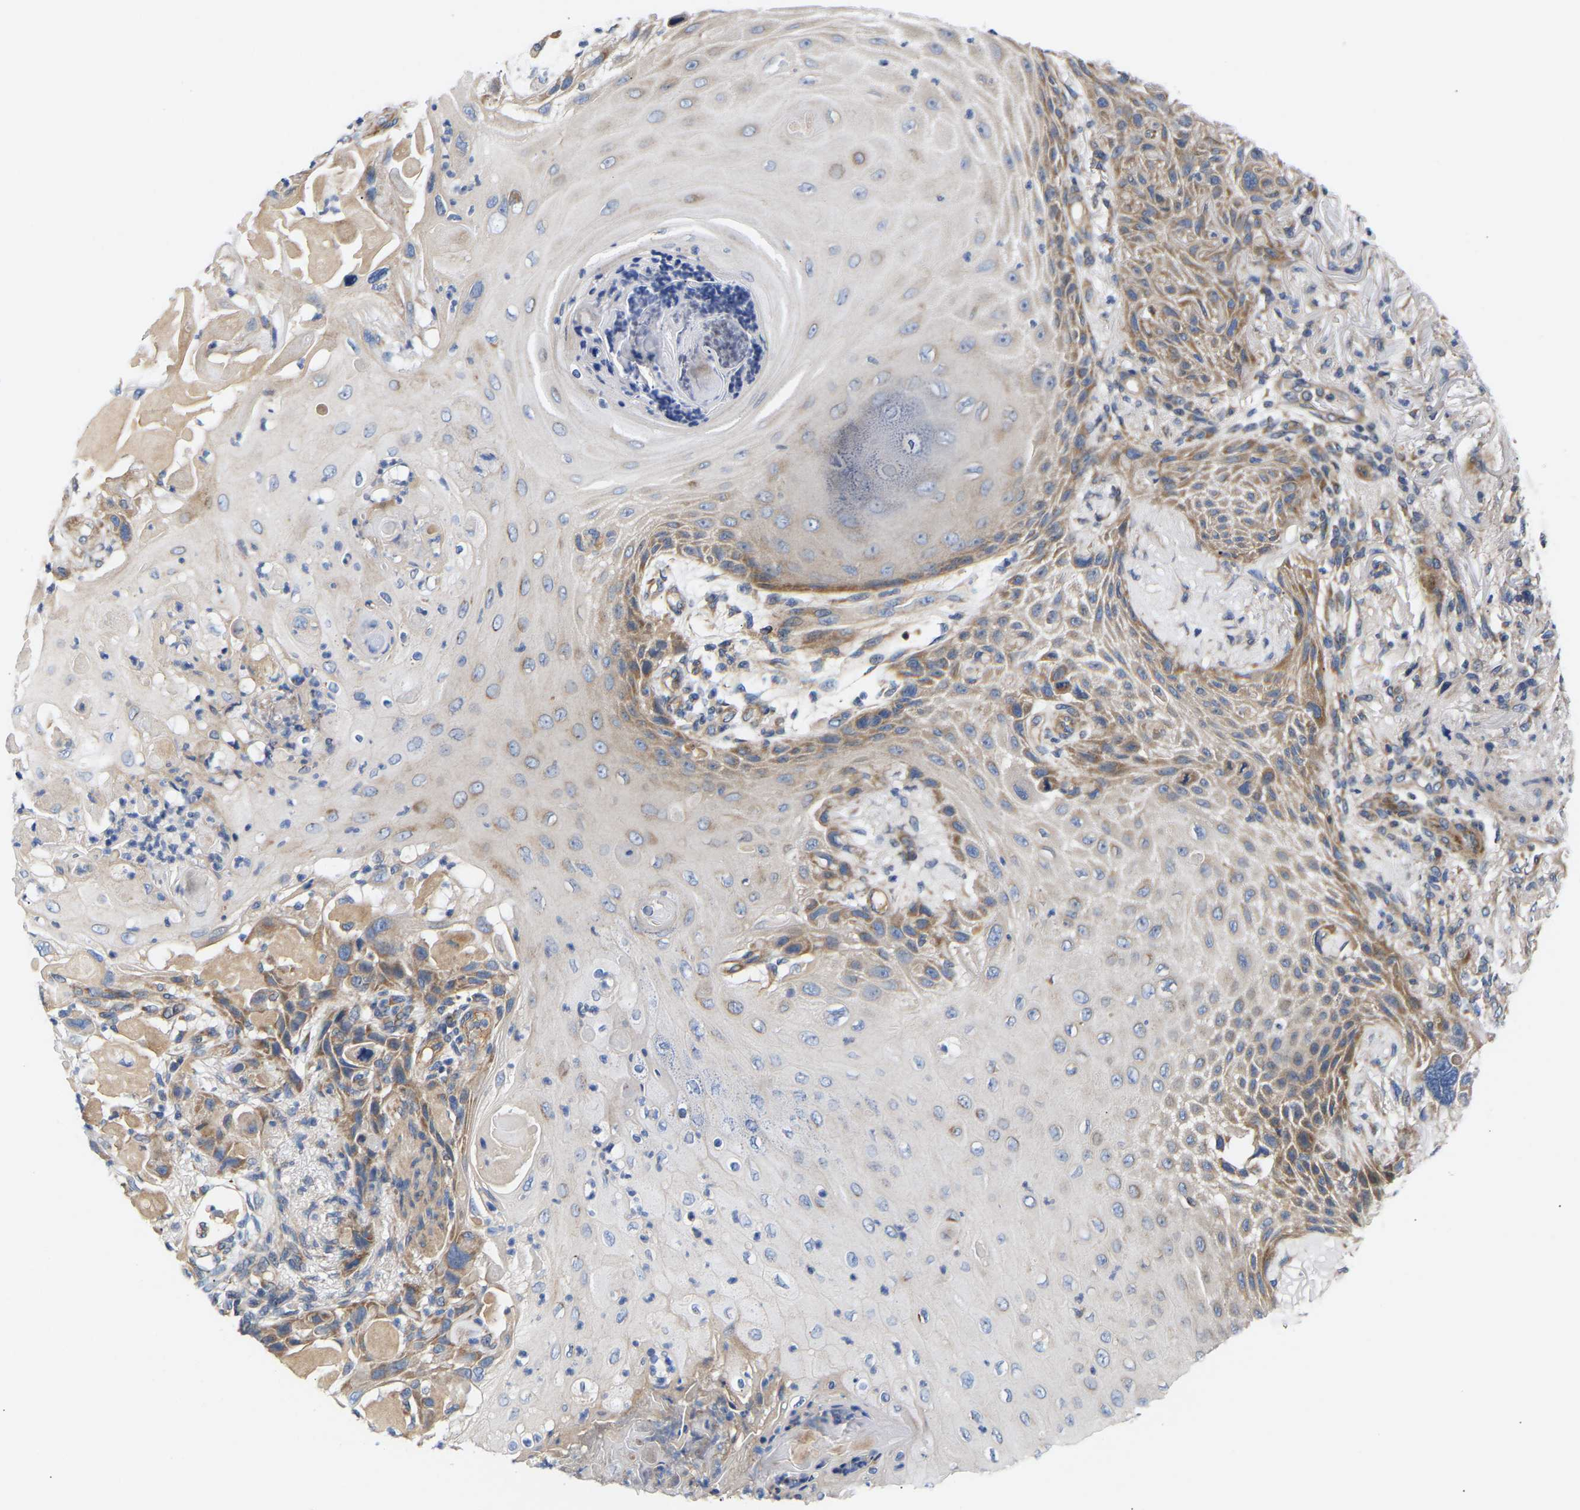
{"staining": {"intensity": "moderate", "quantity": "<25%", "location": "cytoplasmic/membranous"}, "tissue": "skin cancer", "cell_type": "Tumor cells", "image_type": "cancer", "snomed": [{"axis": "morphology", "description": "Squamous cell carcinoma, NOS"}, {"axis": "topography", "description": "Skin"}], "caption": "Skin cancer was stained to show a protein in brown. There is low levels of moderate cytoplasmic/membranous staining in about <25% of tumor cells.", "gene": "AIMP2", "patient": {"sex": "female", "age": 77}}